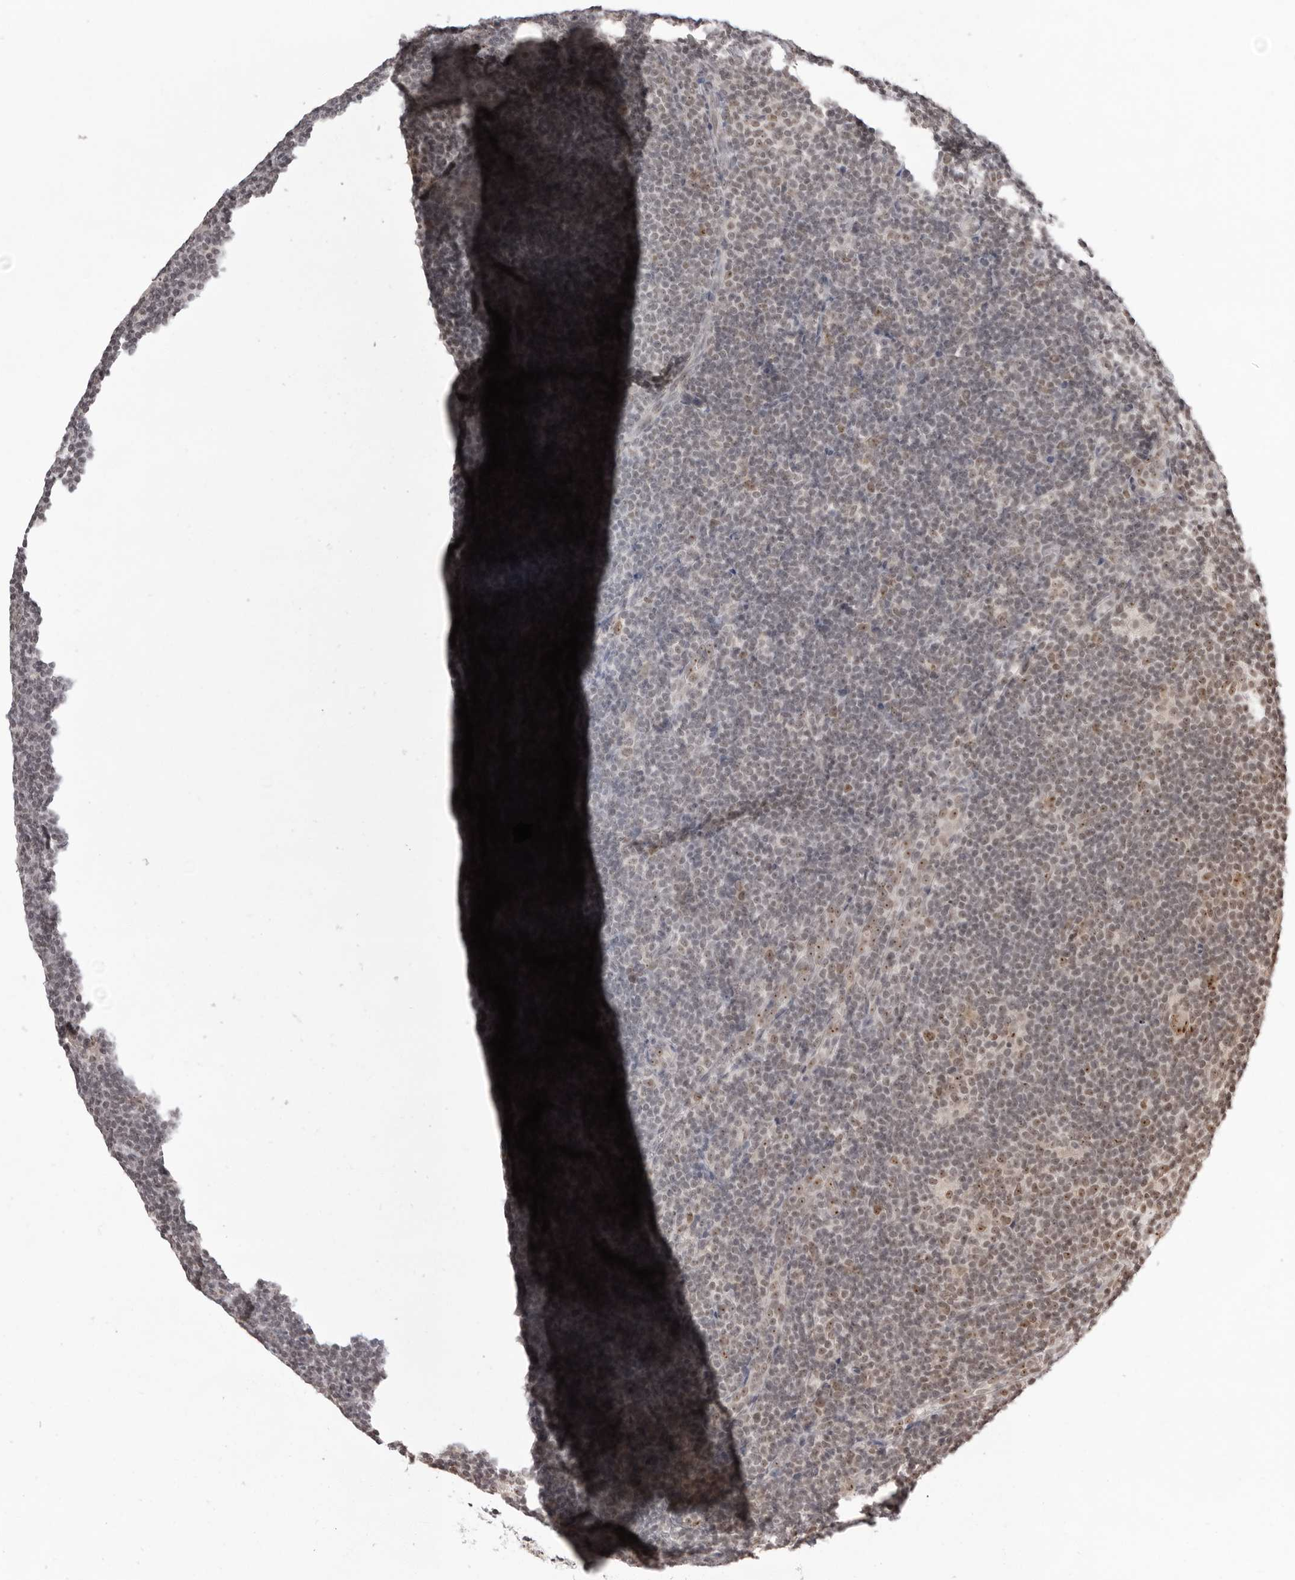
{"staining": {"intensity": "moderate", "quantity": ">75%", "location": "nuclear"}, "tissue": "lymphoma", "cell_type": "Tumor cells", "image_type": "cancer", "snomed": [{"axis": "morphology", "description": "Hodgkin's disease, NOS"}, {"axis": "topography", "description": "Lymph node"}], "caption": "This photomicrograph reveals Hodgkin's disease stained with IHC to label a protein in brown. The nuclear of tumor cells show moderate positivity for the protein. Nuclei are counter-stained blue.", "gene": "EXOSC10", "patient": {"sex": "female", "age": 57}}